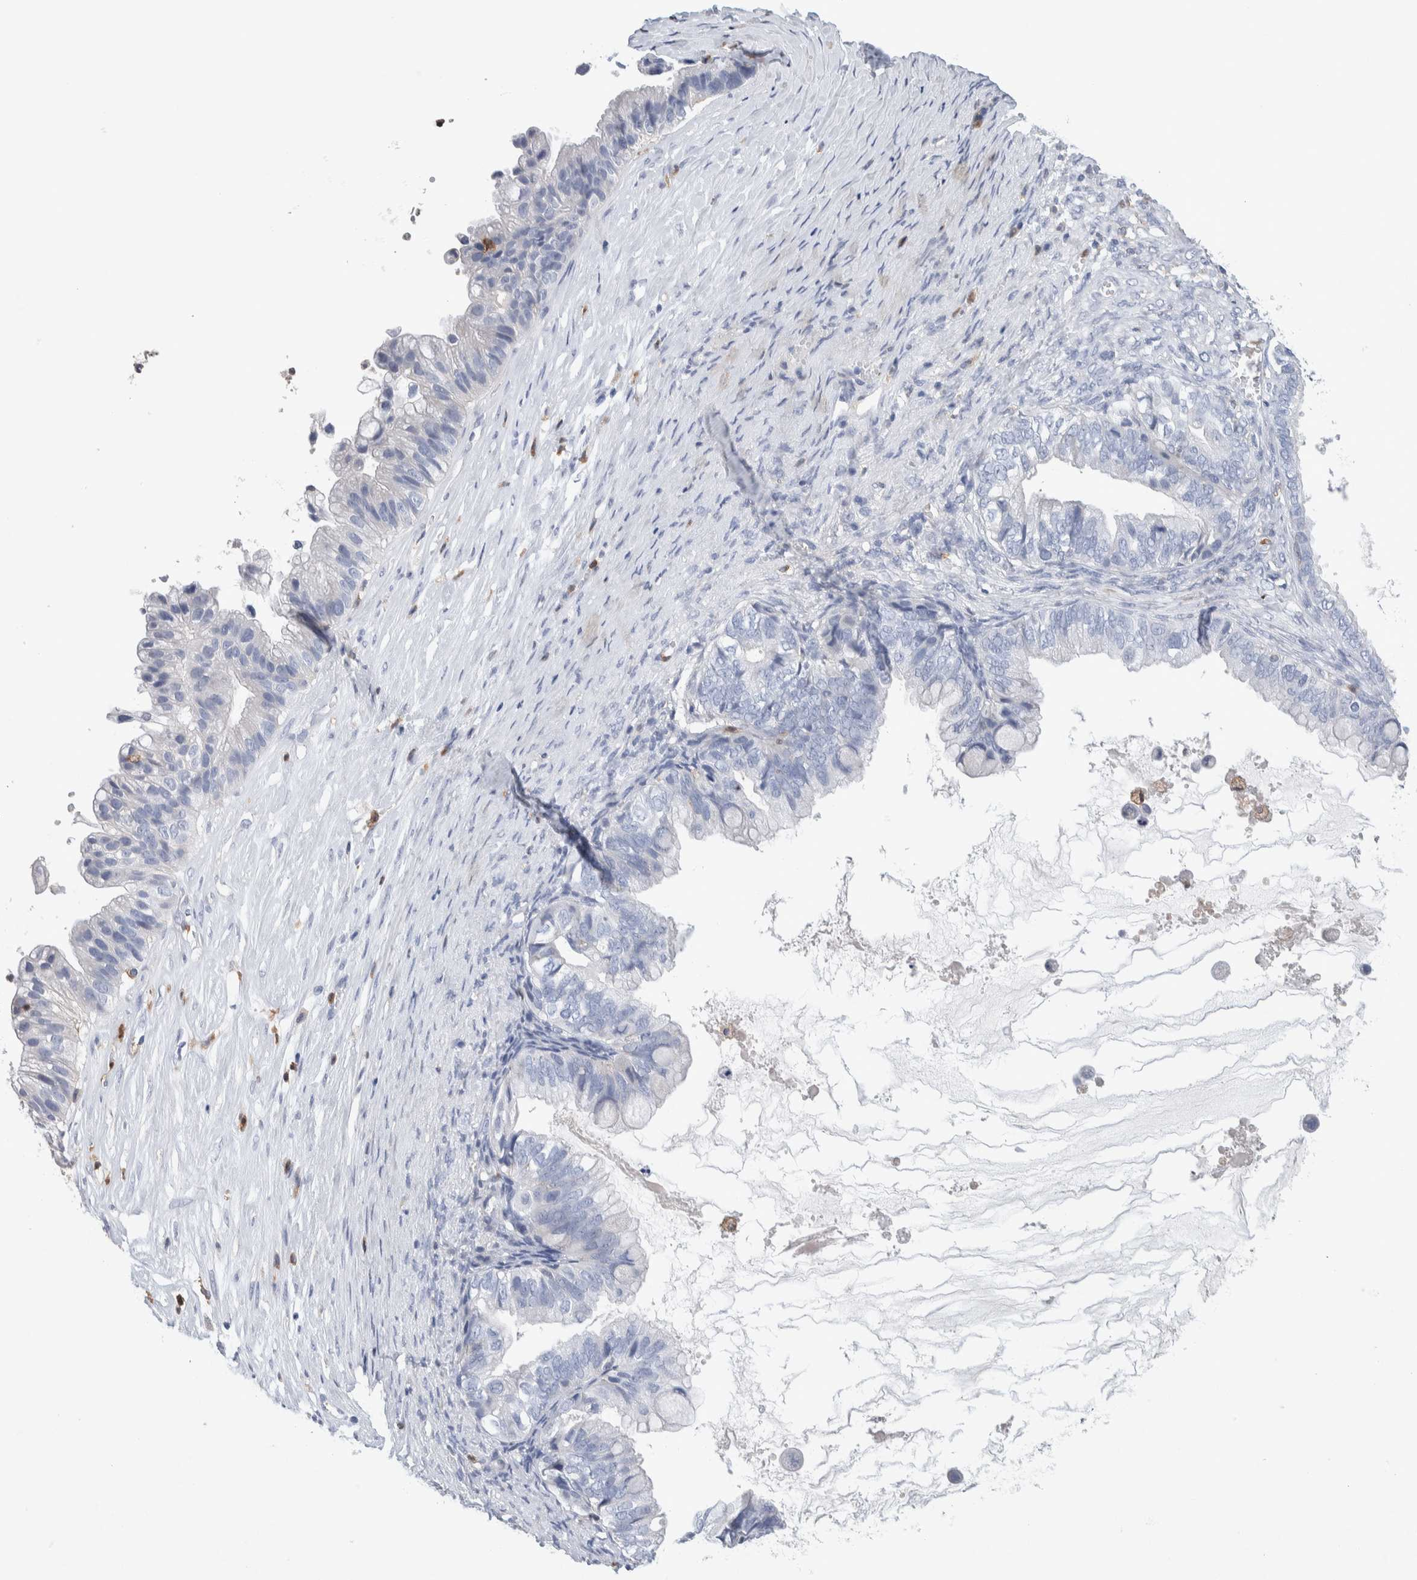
{"staining": {"intensity": "negative", "quantity": "none", "location": "none"}, "tissue": "ovarian cancer", "cell_type": "Tumor cells", "image_type": "cancer", "snomed": [{"axis": "morphology", "description": "Cystadenocarcinoma, mucinous, NOS"}, {"axis": "topography", "description": "Ovary"}], "caption": "Ovarian cancer (mucinous cystadenocarcinoma) was stained to show a protein in brown. There is no significant staining in tumor cells. (Stains: DAB immunohistochemistry with hematoxylin counter stain, Microscopy: brightfield microscopy at high magnification).", "gene": "NCF2", "patient": {"sex": "female", "age": 80}}